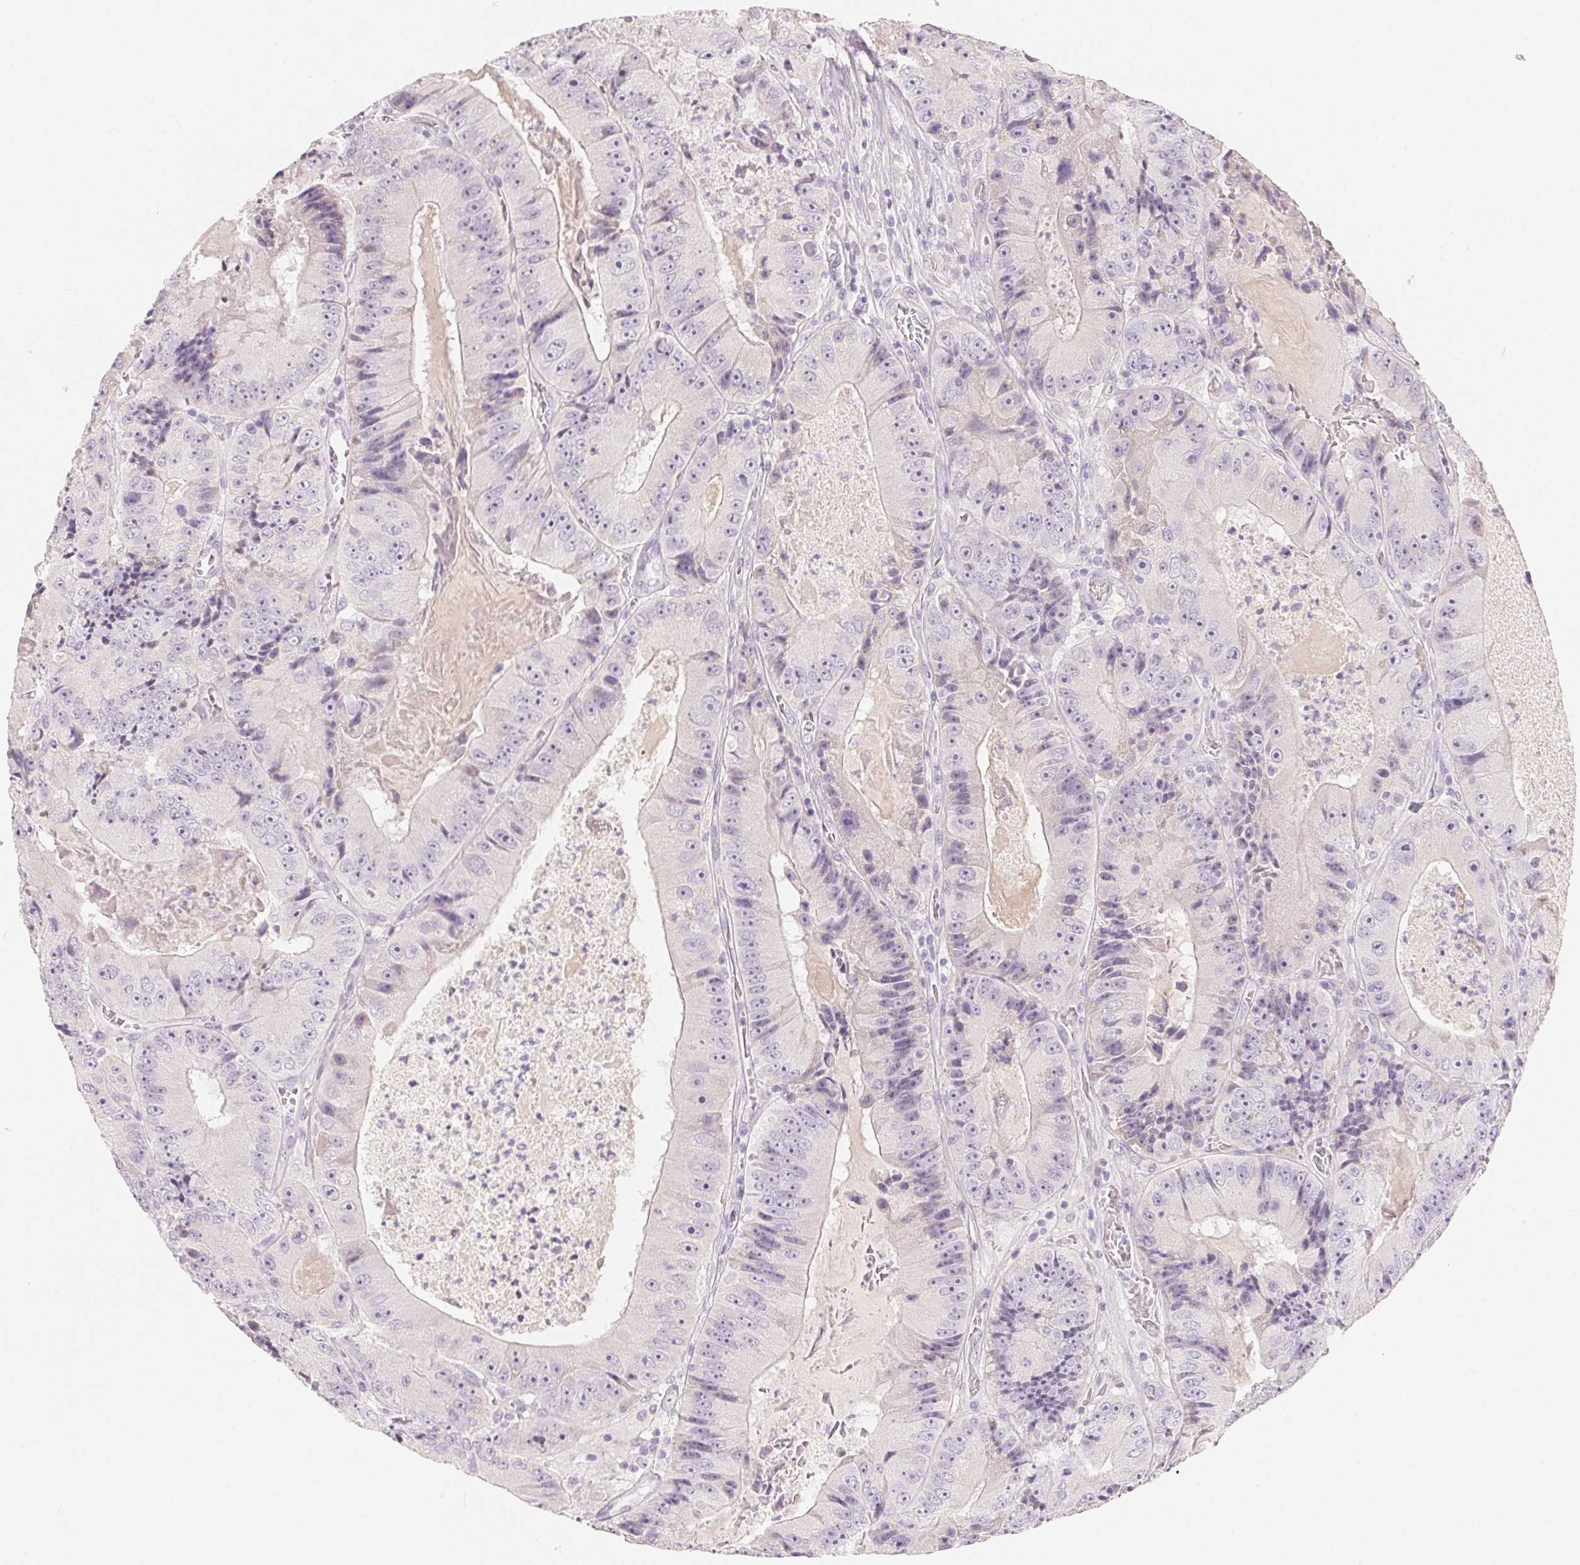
{"staining": {"intensity": "negative", "quantity": "none", "location": "none"}, "tissue": "colorectal cancer", "cell_type": "Tumor cells", "image_type": "cancer", "snomed": [{"axis": "morphology", "description": "Adenocarcinoma, NOS"}, {"axis": "topography", "description": "Colon"}], "caption": "Adenocarcinoma (colorectal) was stained to show a protein in brown. There is no significant positivity in tumor cells.", "gene": "MIOX", "patient": {"sex": "female", "age": 86}}